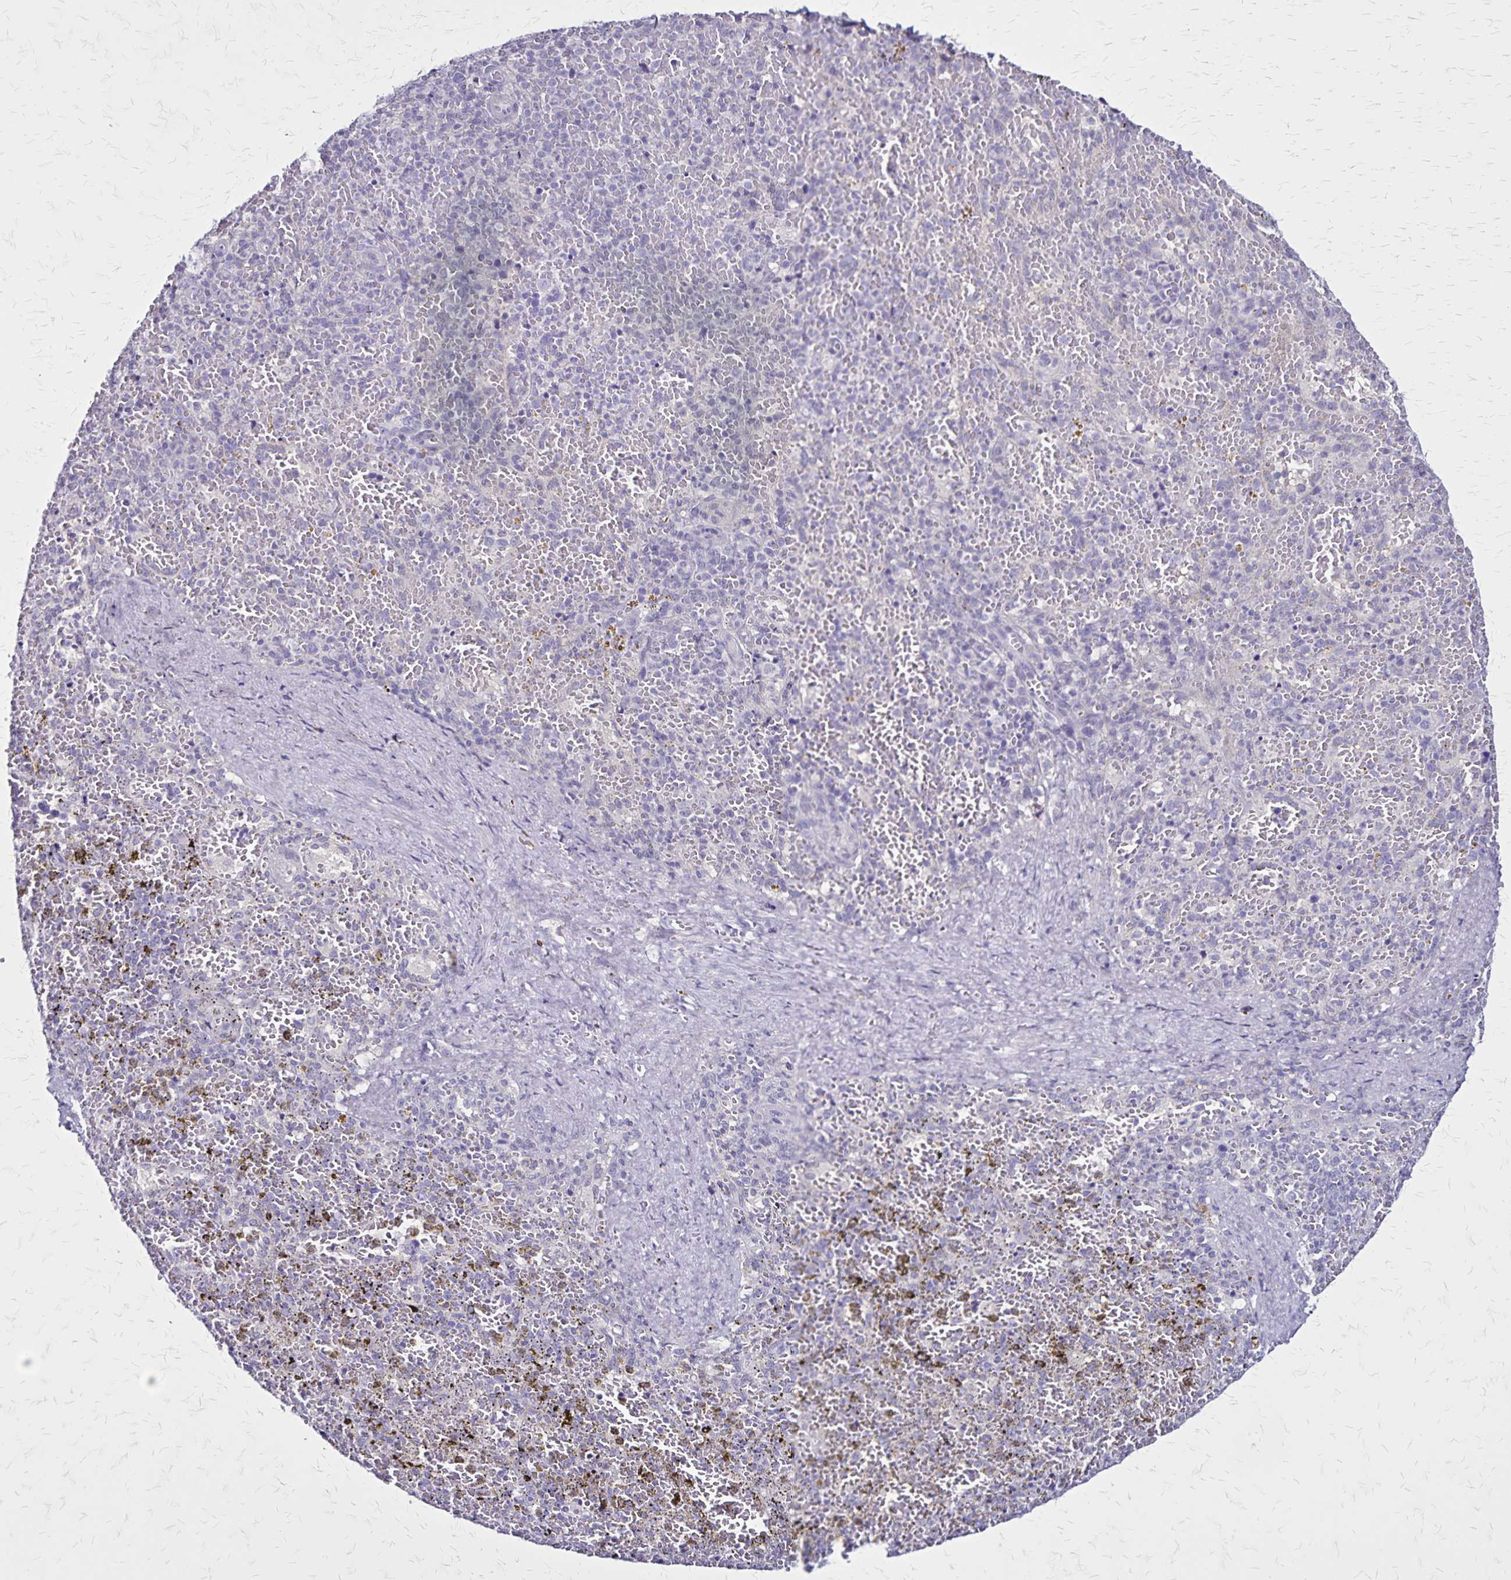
{"staining": {"intensity": "negative", "quantity": "none", "location": "none"}, "tissue": "spleen", "cell_type": "Cells in red pulp", "image_type": "normal", "snomed": [{"axis": "morphology", "description": "Normal tissue, NOS"}, {"axis": "topography", "description": "Spleen"}], "caption": "A photomicrograph of spleen stained for a protein shows no brown staining in cells in red pulp.", "gene": "PLXNA4", "patient": {"sex": "female", "age": 50}}